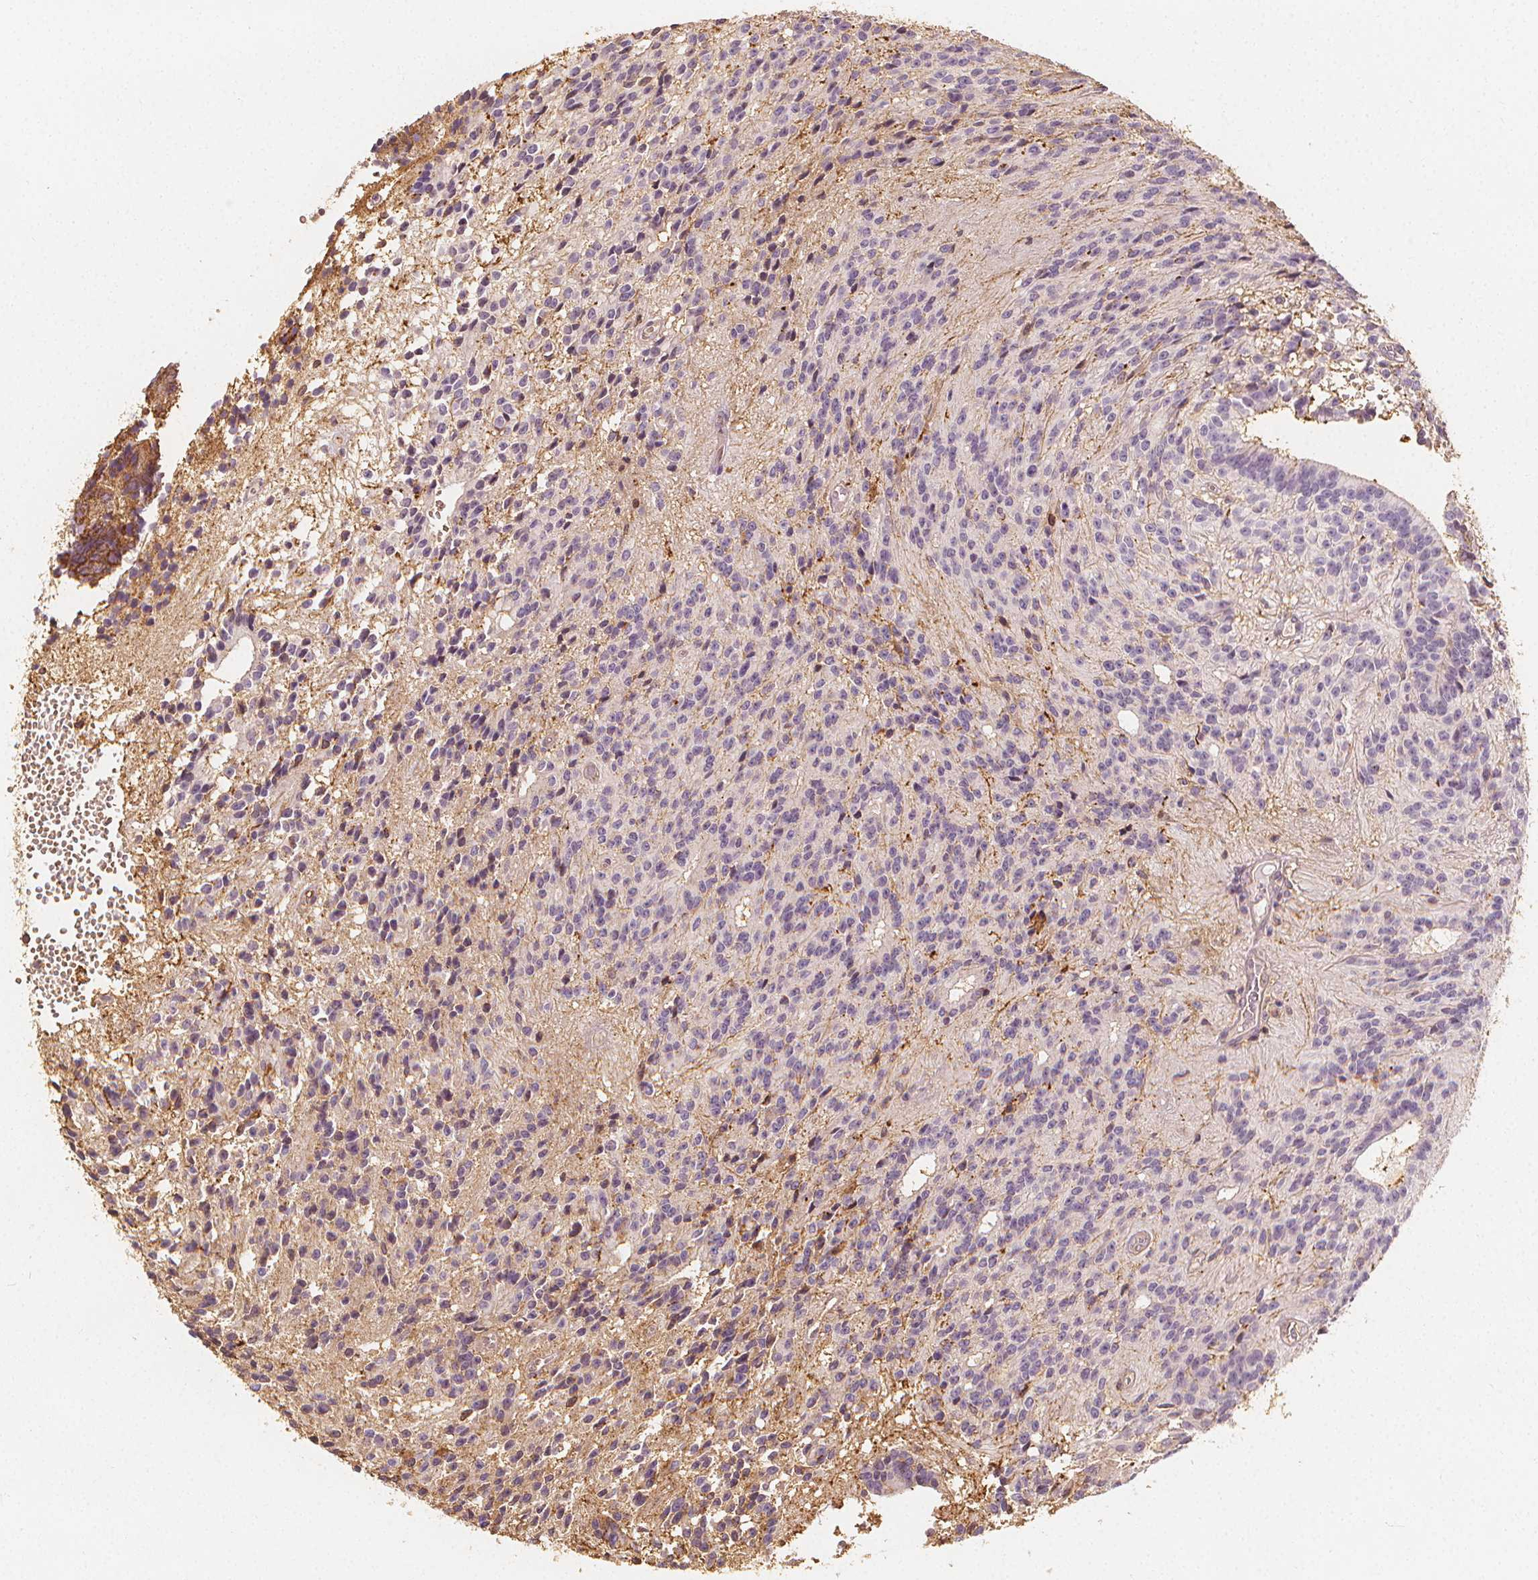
{"staining": {"intensity": "negative", "quantity": "none", "location": "none"}, "tissue": "glioma", "cell_type": "Tumor cells", "image_type": "cancer", "snomed": [{"axis": "morphology", "description": "Glioma, malignant, Low grade"}, {"axis": "topography", "description": "Brain"}], "caption": "IHC micrograph of human glioma stained for a protein (brown), which displays no expression in tumor cells. (DAB IHC, high magnification).", "gene": "ARHGAP26", "patient": {"sex": "male", "age": 31}}